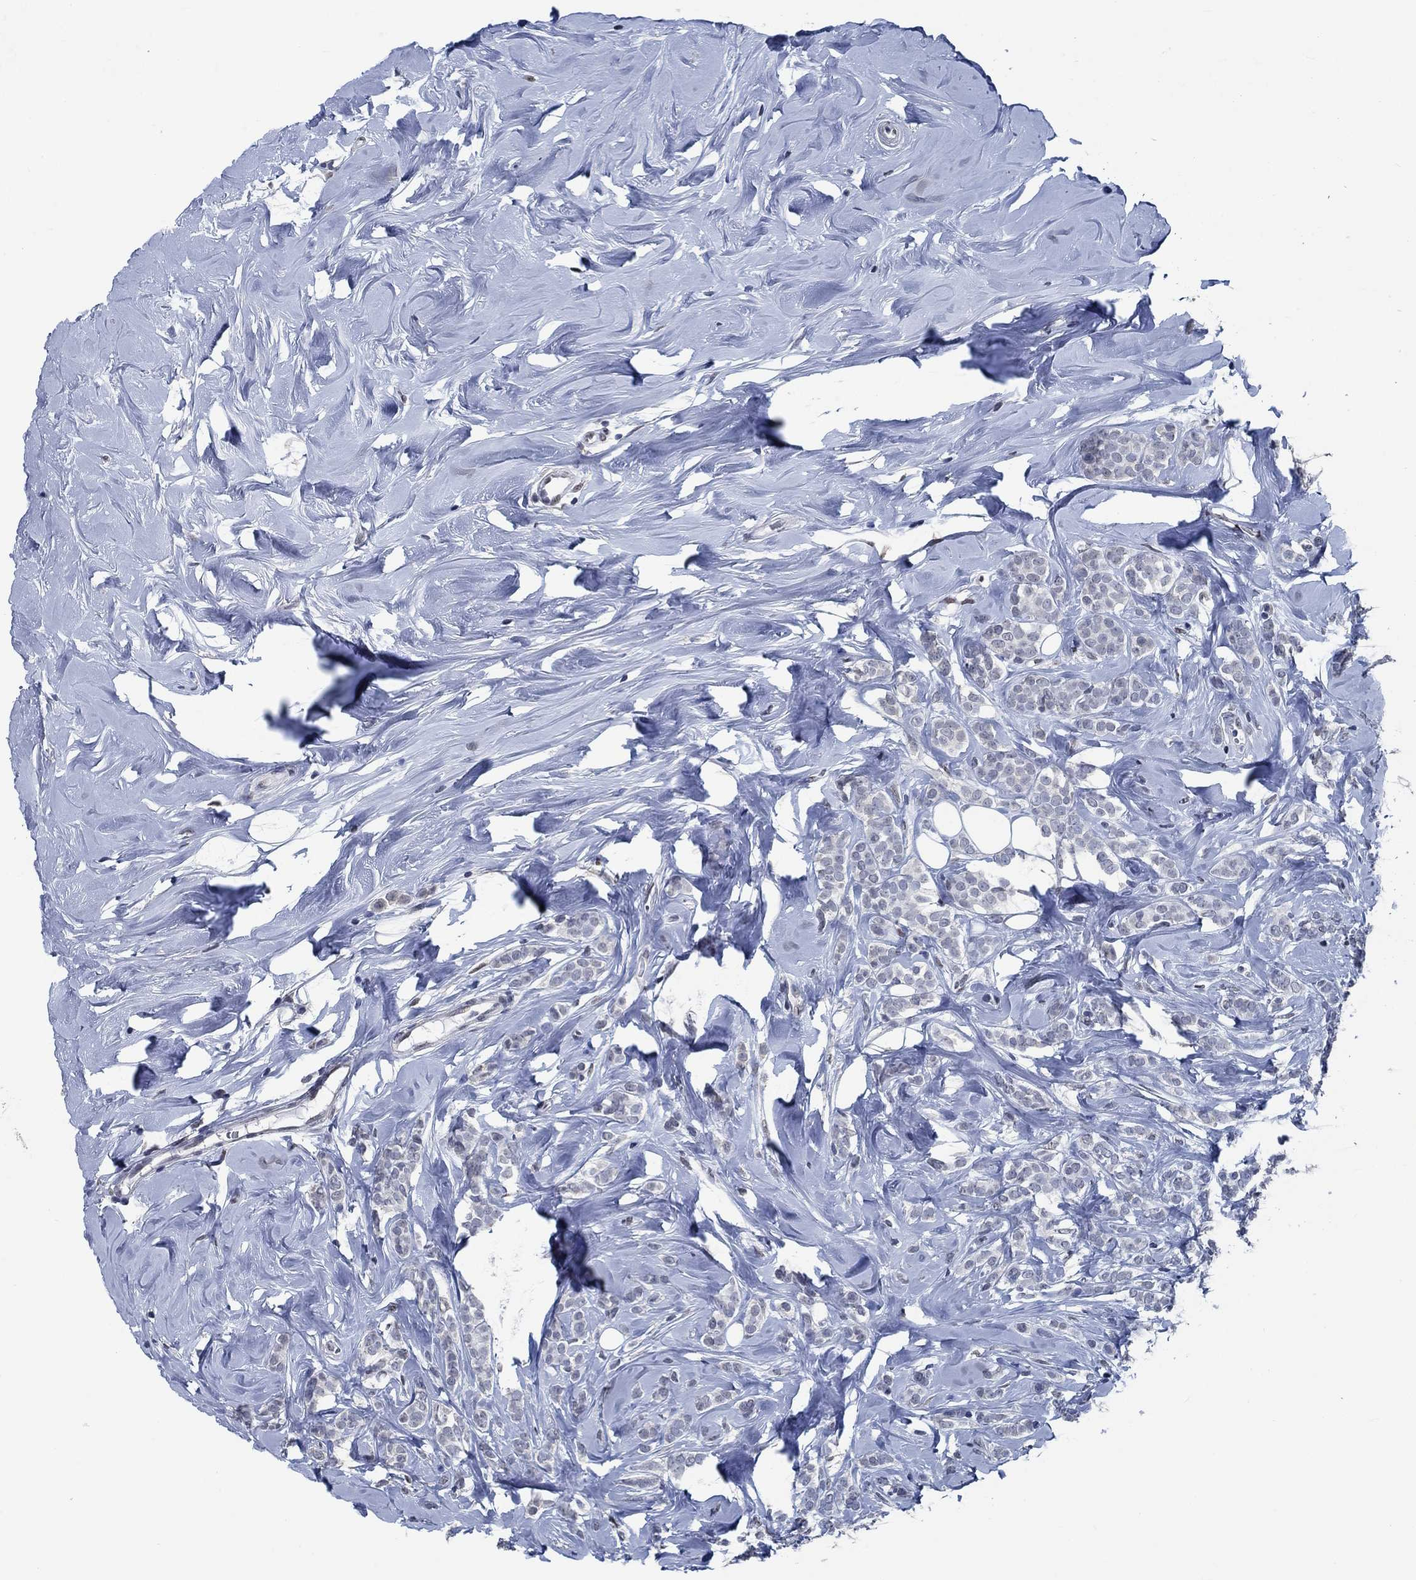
{"staining": {"intensity": "negative", "quantity": "none", "location": "none"}, "tissue": "breast cancer", "cell_type": "Tumor cells", "image_type": "cancer", "snomed": [{"axis": "morphology", "description": "Lobular carcinoma"}, {"axis": "topography", "description": "Breast"}], "caption": "This micrograph is of breast cancer (lobular carcinoma) stained with immunohistochemistry to label a protein in brown with the nuclei are counter-stained blue. There is no positivity in tumor cells.", "gene": "OBSCN", "patient": {"sex": "female", "age": 49}}